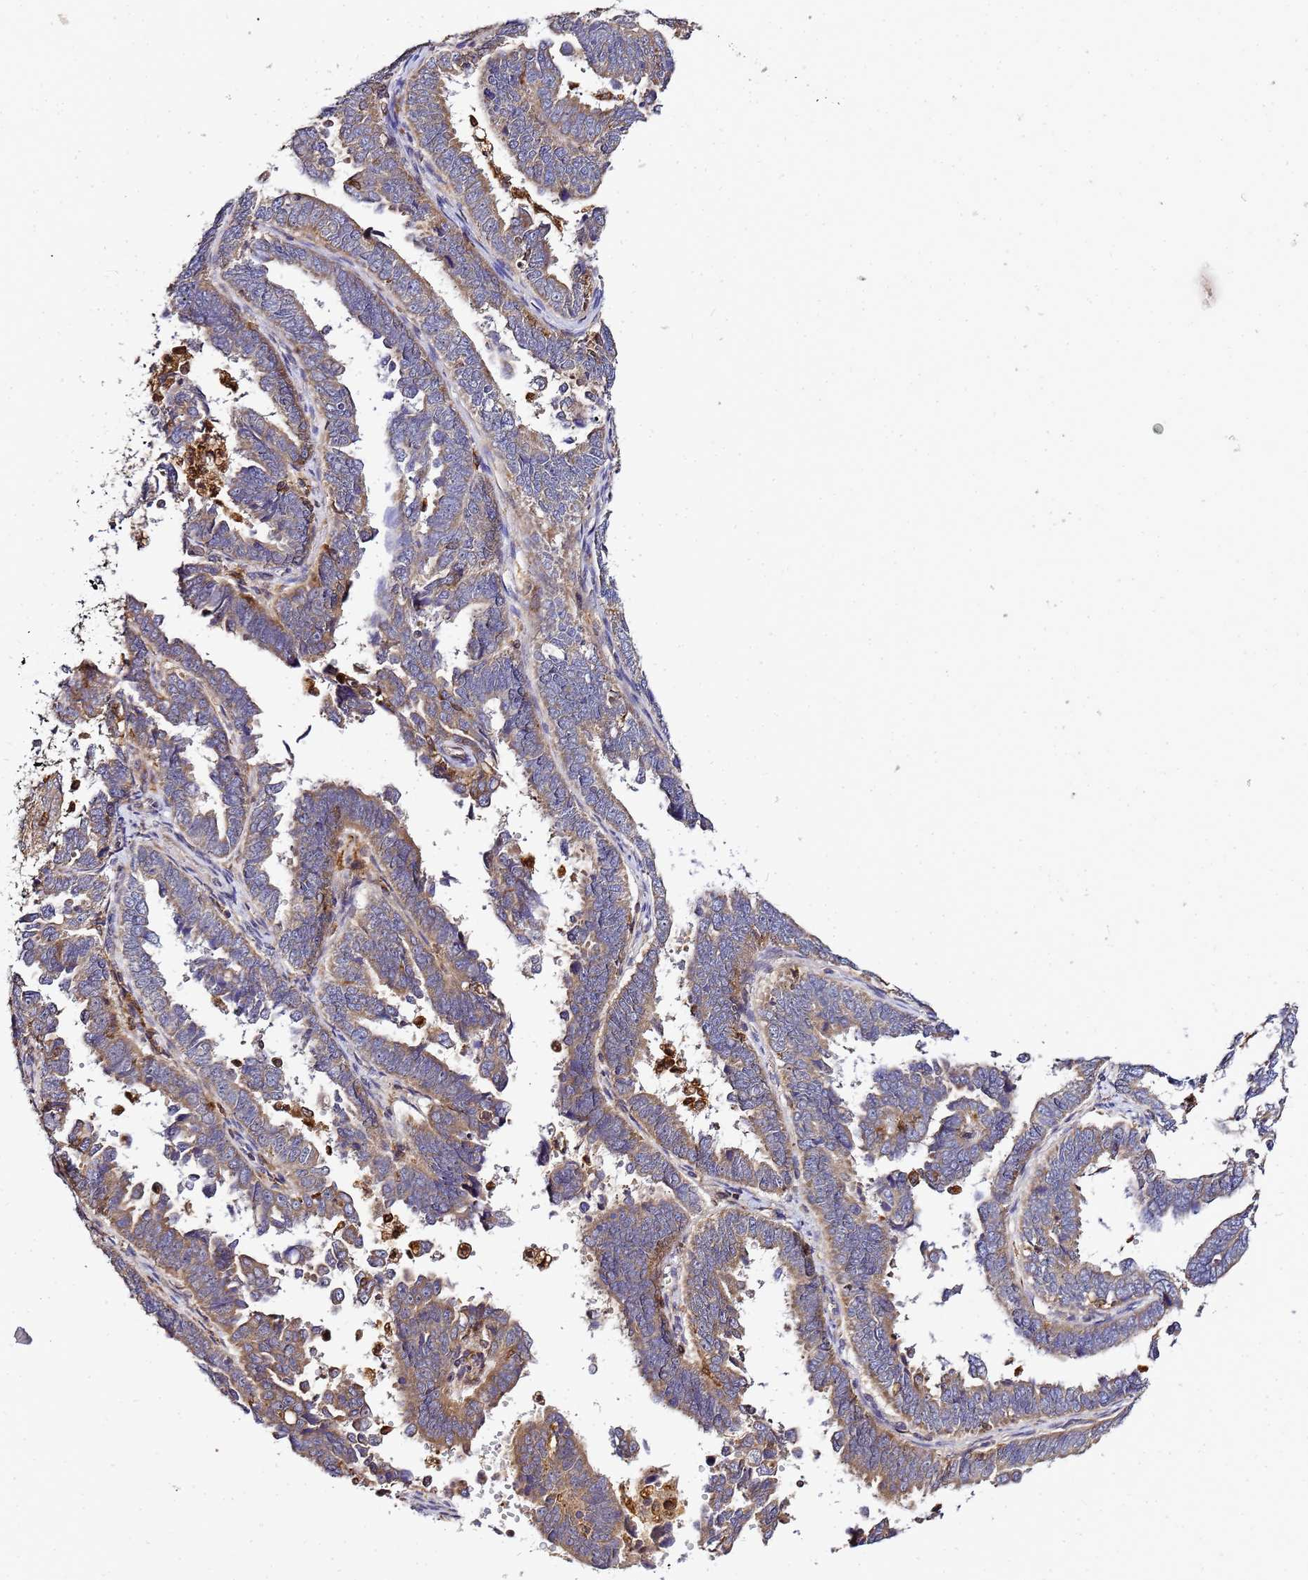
{"staining": {"intensity": "moderate", "quantity": ">75%", "location": "cytoplasmic/membranous"}, "tissue": "endometrial cancer", "cell_type": "Tumor cells", "image_type": "cancer", "snomed": [{"axis": "morphology", "description": "Adenocarcinoma, NOS"}, {"axis": "topography", "description": "Endometrium"}], "caption": "Endometrial cancer stained with DAB immunohistochemistry shows medium levels of moderate cytoplasmic/membranous staining in about >75% of tumor cells.", "gene": "ADPGK", "patient": {"sex": "female", "age": 75}}